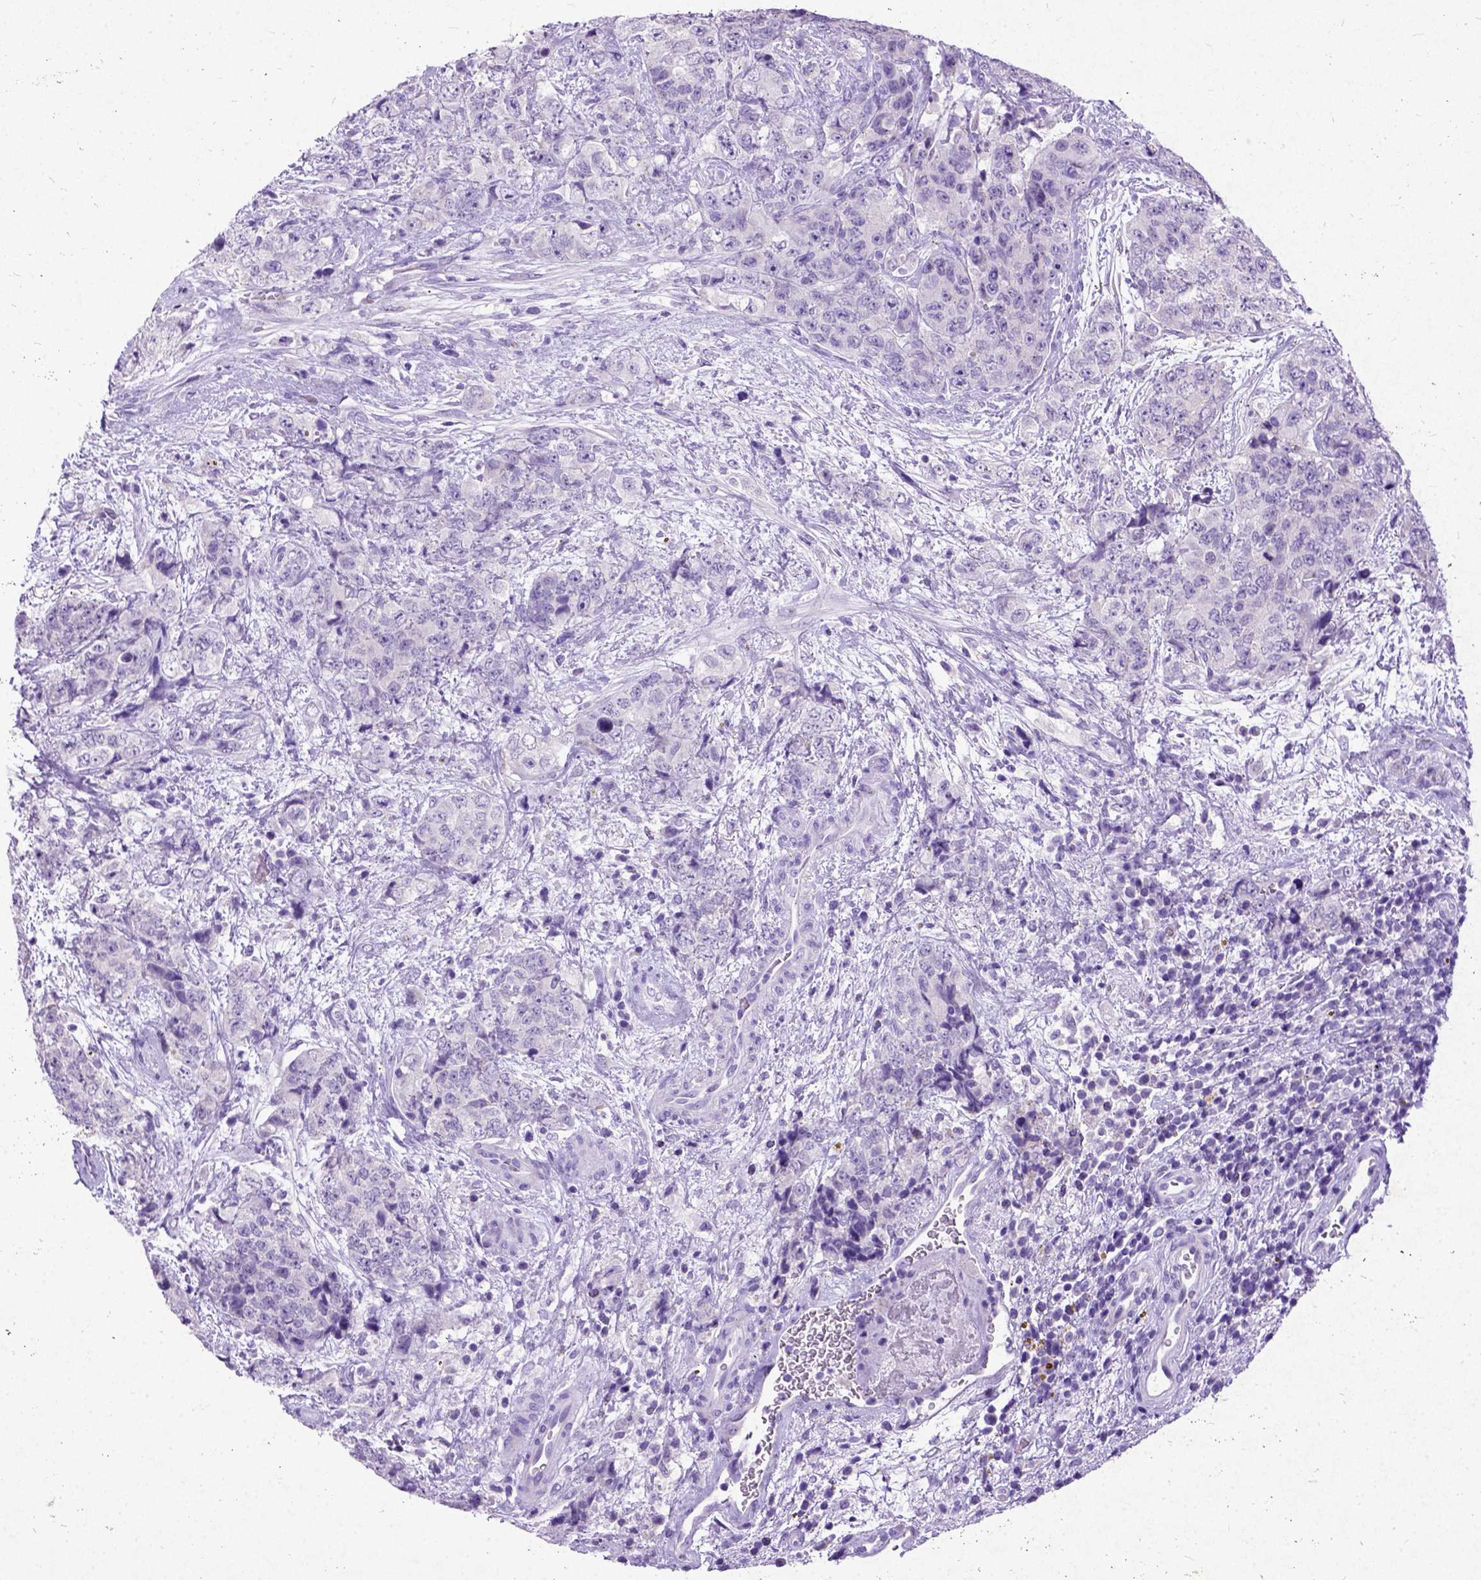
{"staining": {"intensity": "negative", "quantity": "none", "location": "none"}, "tissue": "urothelial cancer", "cell_type": "Tumor cells", "image_type": "cancer", "snomed": [{"axis": "morphology", "description": "Urothelial carcinoma, High grade"}, {"axis": "topography", "description": "Urinary bladder"}], "caption": "This is a image of IHC staining of urothelial carcinoma (high-grade), which shows no expression in tumor cells.", "gene": "NEUROD4", "patient": {"sex": "female", "age": 78}}